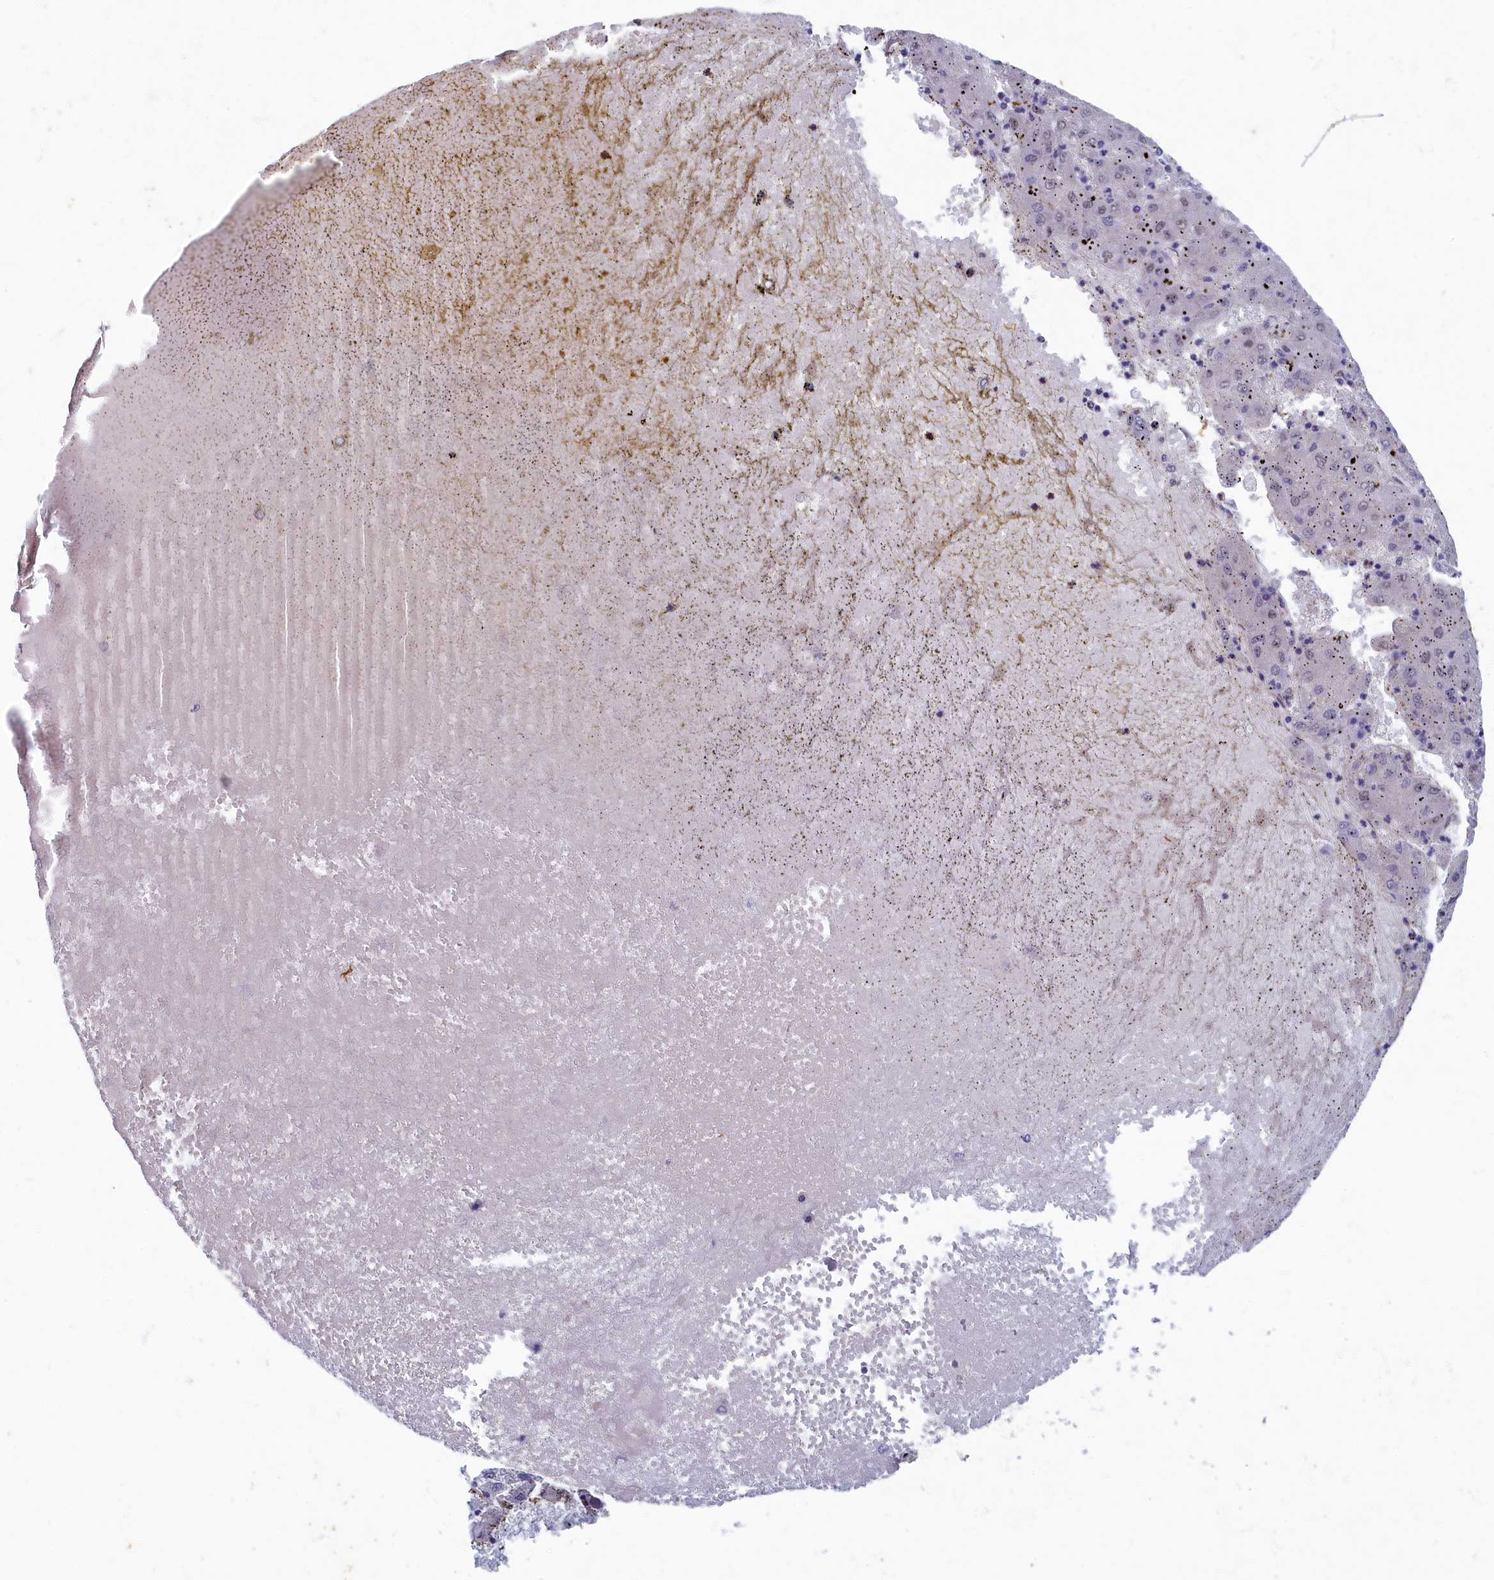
{"staining": {"intensity": "negative", "quantity": "none", "location": "none"}, "tissue": "liver cancer", "cell_type": "Tumor cells", "image_type": "cancer", "snomed": [{"axis": "morphology", "description": "Carcinoma, Hepatocellular, NOS"}, {"axis": "topography", "description": "Liver"}], "caption": "High power microscopy micrograph of an IHC image of liver cancer (hepatocellular carcinoma), revealing no significant expression in tumor cells. Nuclei are stained in blue.", "gene": "WDR59", "patient": {"sex": "male", "age": 72}}